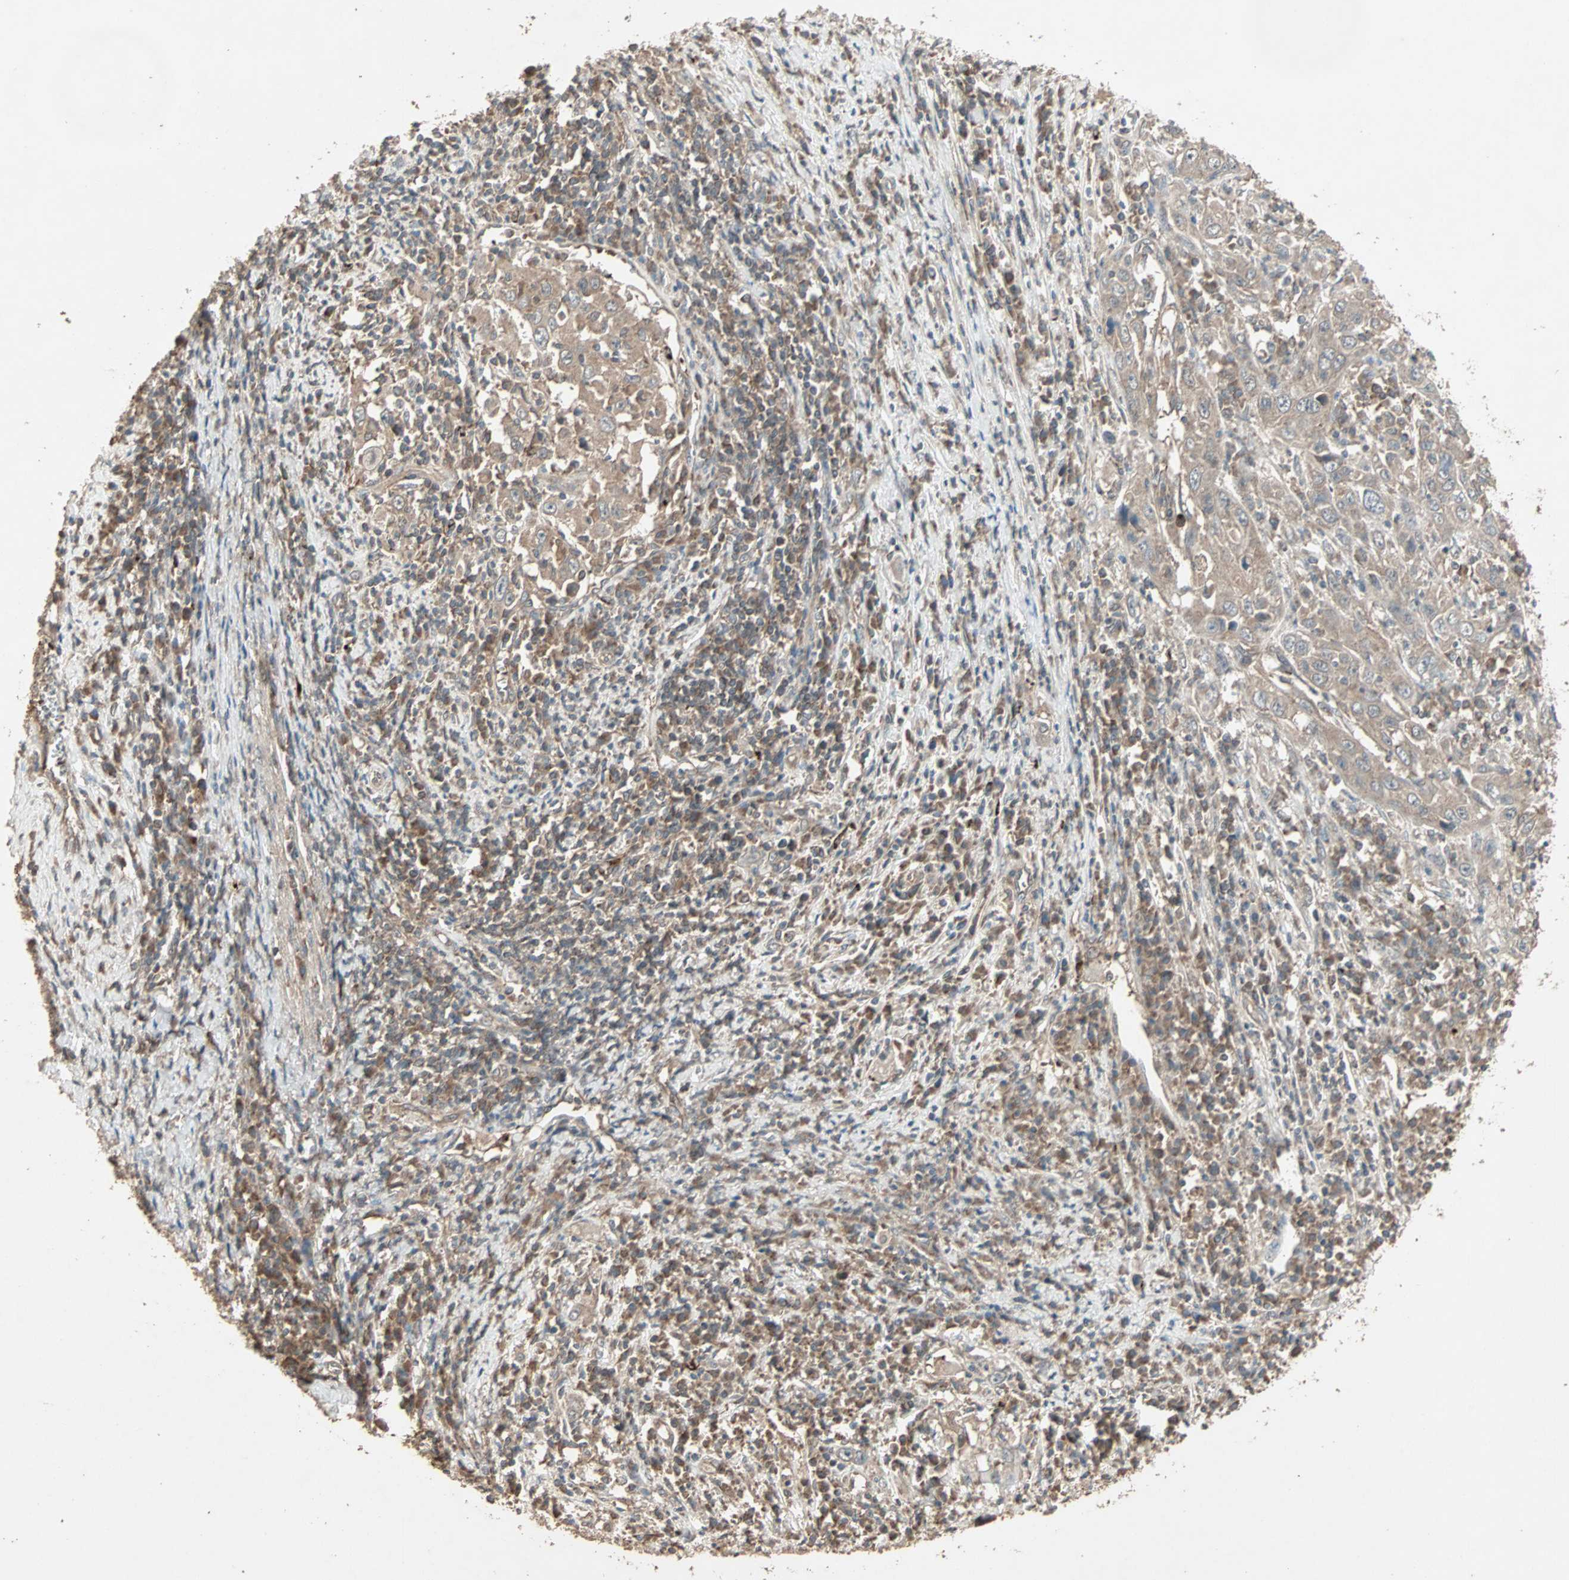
{"staining": {"intensity": "moderate", "quantity": ">75%", "location": "cytoplasmic/membranous"}, "tissue": "cervical cancer", "cell_type": "Tumor cells", "image_type": "cancer", "snomed": [{"axis": "morphology", "description": "Squamous cell carcinoma, NOS"}, {"axis": "topography", "description": "Cervix"}], "caption": "Immunohistochemistry (DAB) staining of human cervical squamous cell carcinoma reveals moderate cytoplasmic/membranous protein positivity in about >75% of tumor cells.", "gene": "UBAC1", "patient": {"sex": "female", "age": 46}}